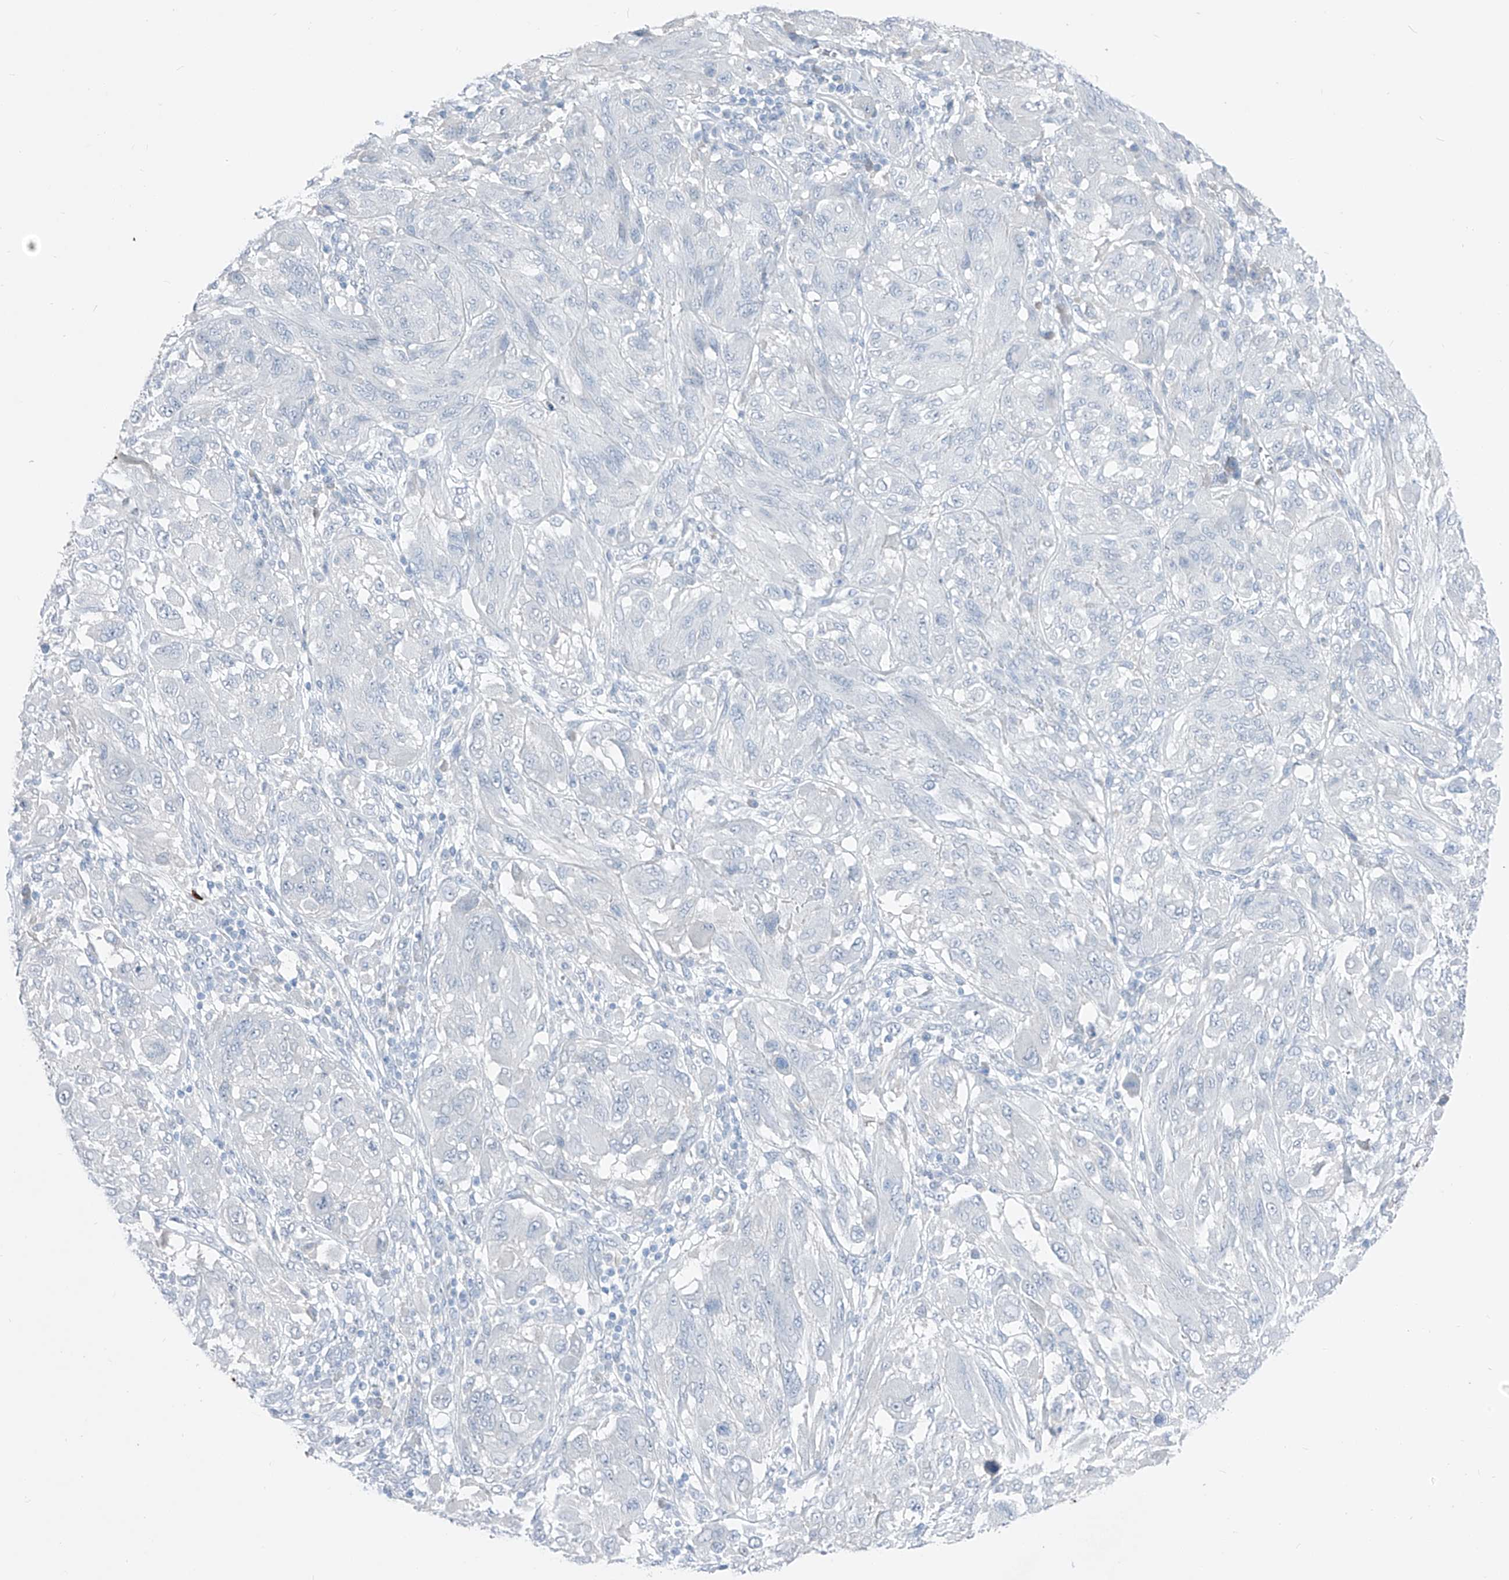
{"staining": {"intensity": "negative", "quantity": "none", "location": "none"}, "tissue": "melanoma", "cell_type": "Tumor cells", "image_type": "cancer", "snomed": [{"axis": "morphology", "description": "Malignant melanoma, NOS"}, {"axis": "topography", "description": "Skin"}], "caption": "Tumor cells show no significant positivity in melanoma. The staining was performed using DAB to visualize the protein expression in brown, while the nuclei were stained in blue with hematoxylin (Magnification: 20x).", "gene": "FRS3", "patient": {"sex": "female", "age": 91}}